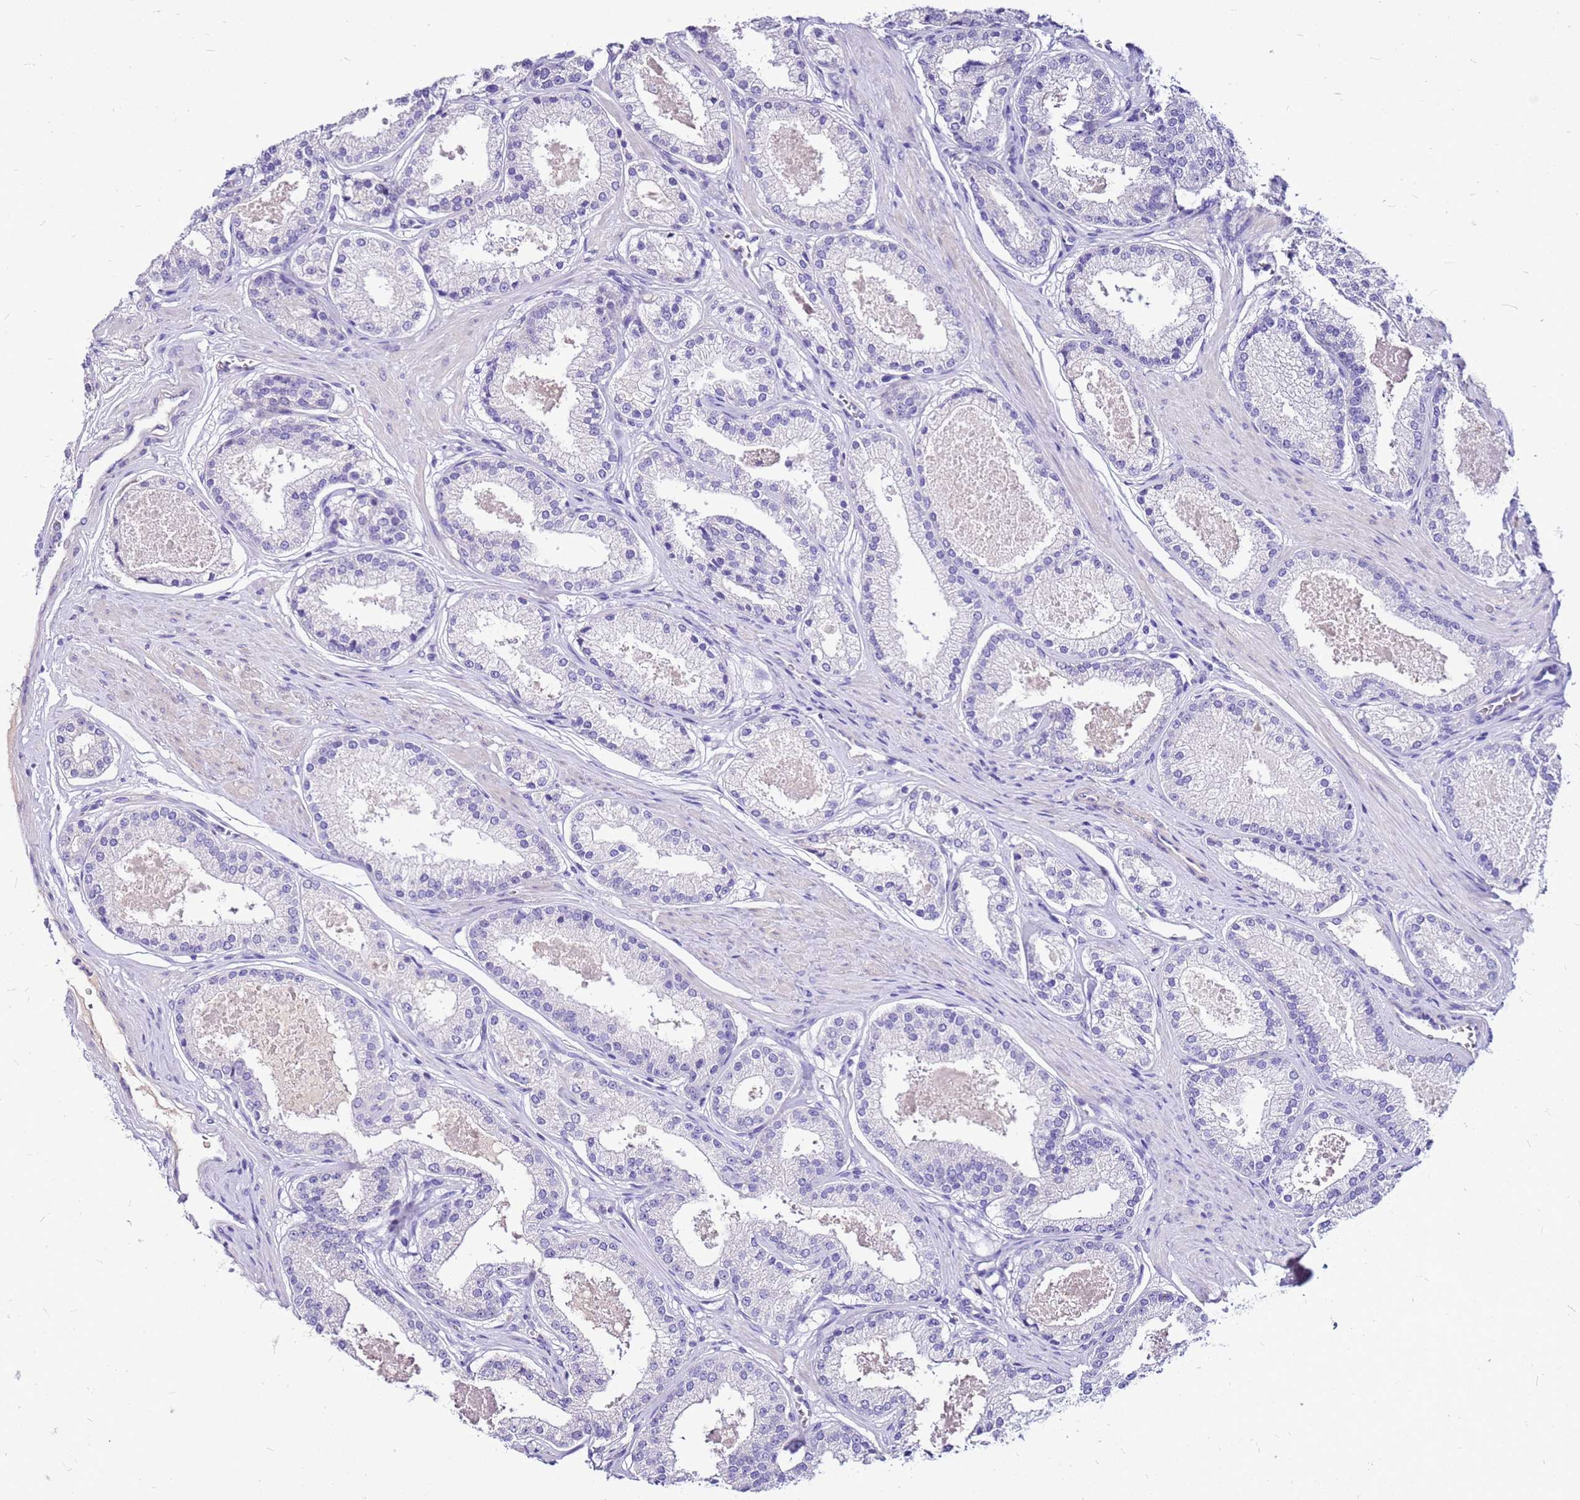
{"staining": {"intensity": "negative", "quantity": "none", "location": "none"}, "tissue": "prostate cancer", "cell_type": "Tumor cells", "image_type": "cancer", "snomed": [{"axis": "morphology", "description": "Adenocarcinoma, Low grade"}, {"axis": "topography", "description": "Prostate"}], "caption": "DAB (3,3'-diaminobenzidine) immunohistochemical staining of human prostate cancer (low-grade adenocarcinoma) shows no significant staining in tumor cells.", "gene": "DCDC2B", "patient": {"sex": "male", "age": 59}}